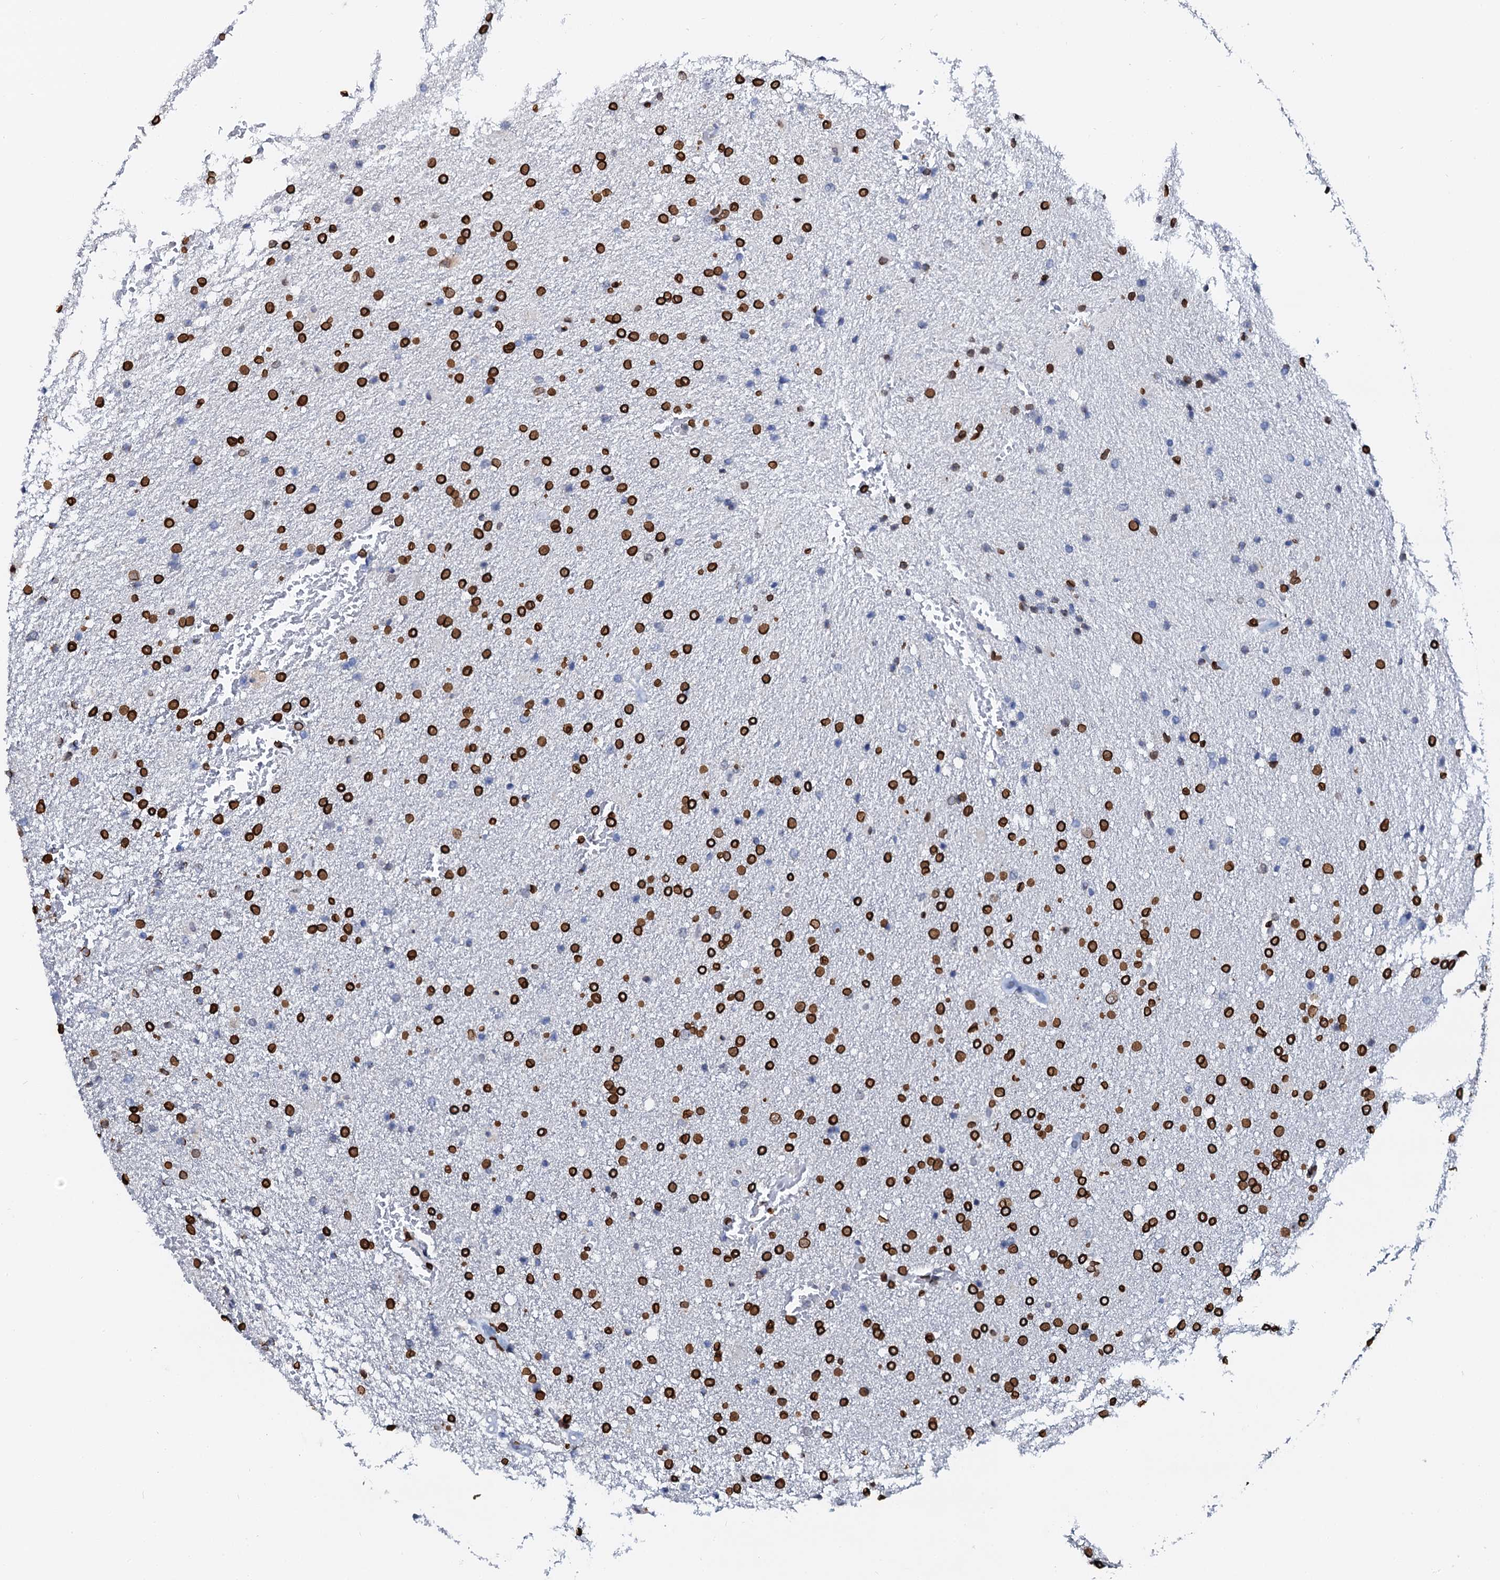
{"staining": {"intensity": "strong", "quantity": ">75%", "location": "nuclear"}, "tissue": "glioma", "cell_type": "Tumor cells", "image_type": "cancer", "snomed": [{"axis": "morphology", "description": "Glioma, malignant, High grade"}, {"axis": "topography", "description": "Brain"}], "caption": "DAB (3,3'-diaminobenzidine) immunohistochemical staining of malignant glioma (high-grade) displays strong nuclear protein expression in approximately >75% of tumor cells.", "gene": "KATNAL2", "patient": {"sex": "male", "age": 72}}